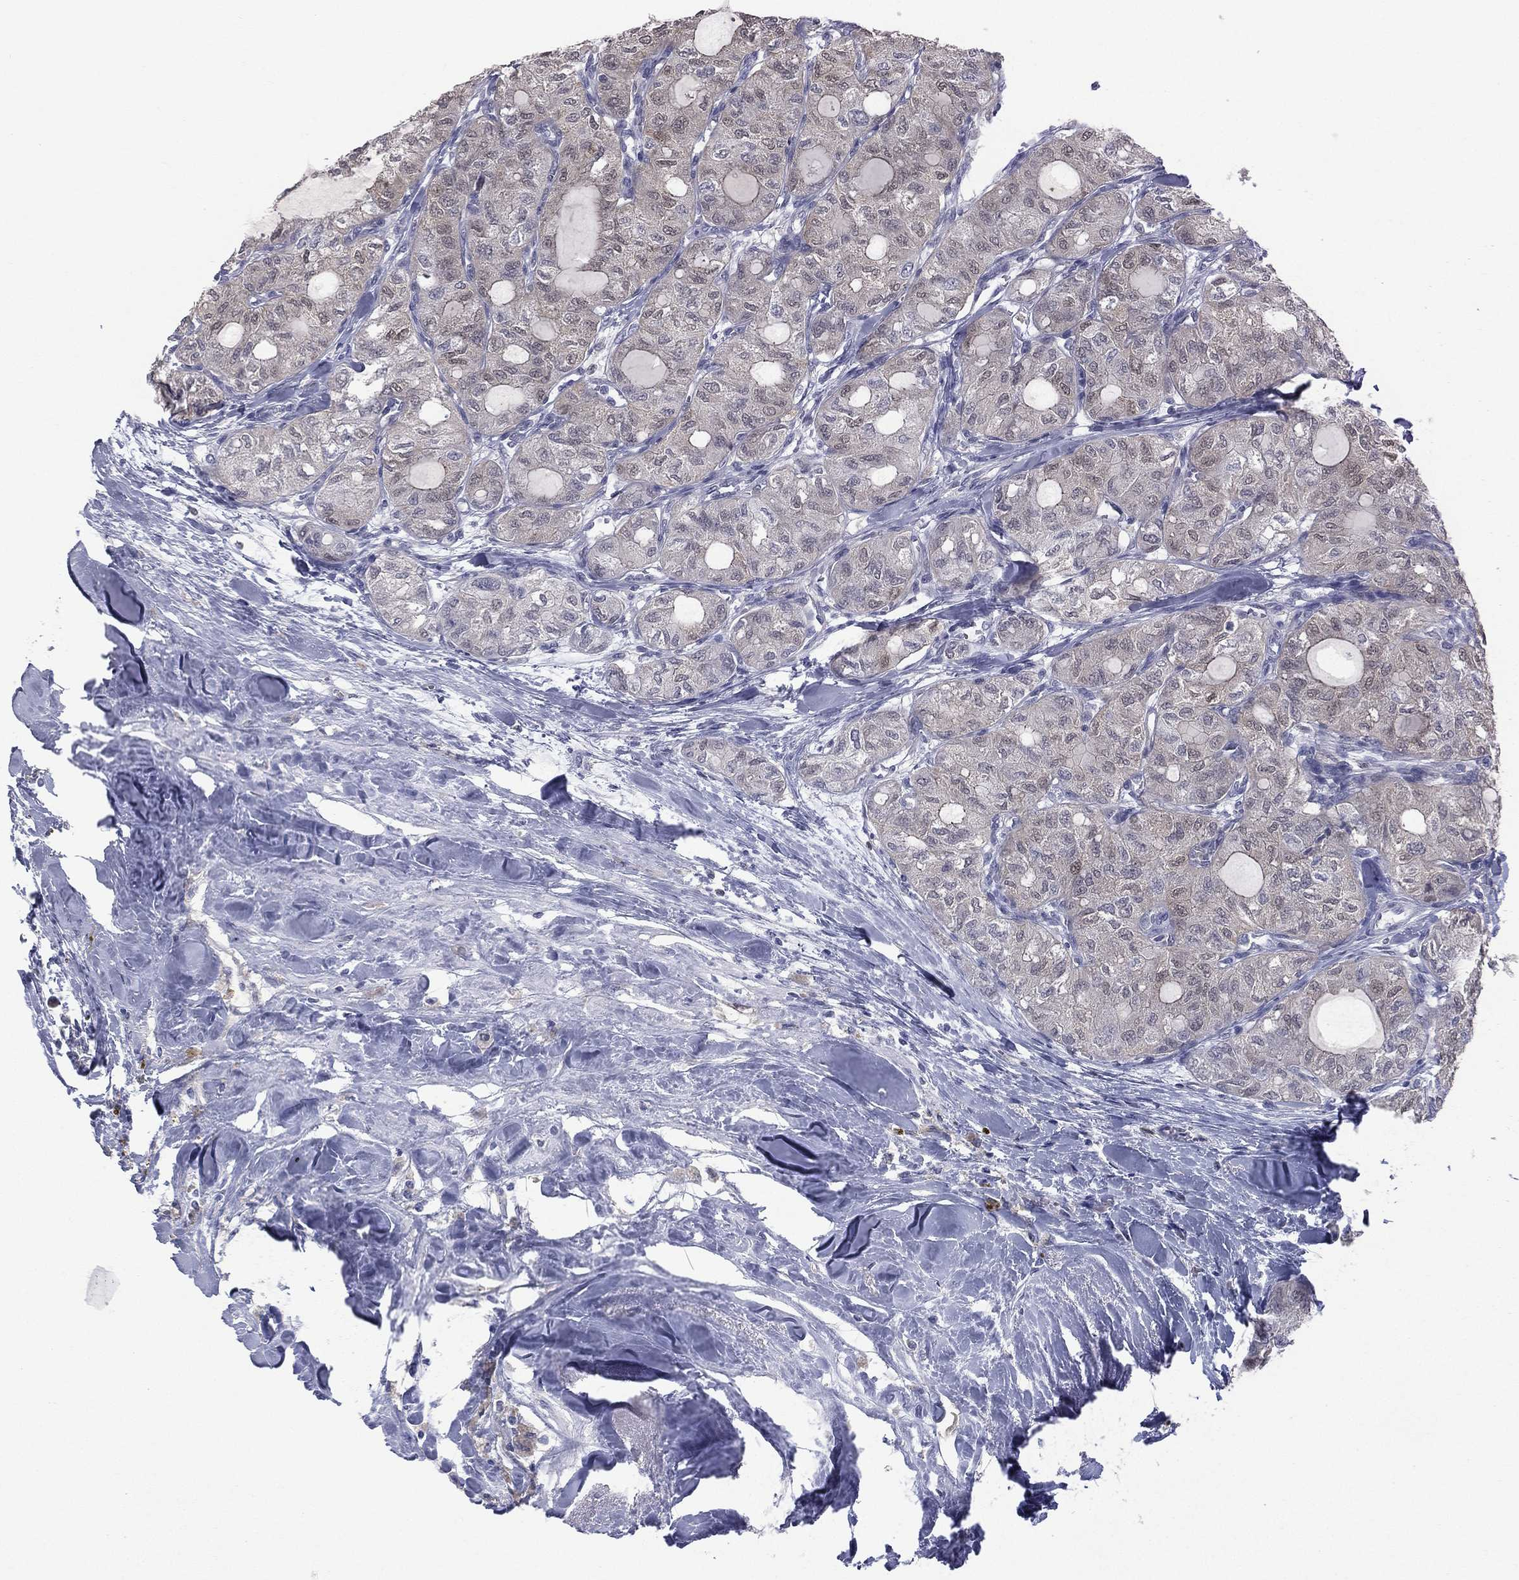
{"staining": {"intensity": "negative", "quantity": "none", "location": "none"}, "tissue": "thyroid cancer", "cell_type": "Tumor cells", "image_type": "cancer", "snomed": [{"axis": "morphology", "description": "Follicular adenoma carcinoma, NOS"}, {"axis": "topography", "description": "Thyroid gland"}], "caption": "IHC of human thyroid cancer (follicular adenoma carcinoma) exhibits no expression in tumor cells.", "gene": "DMKN", "patient": {"sex": "male", "age": 75}}